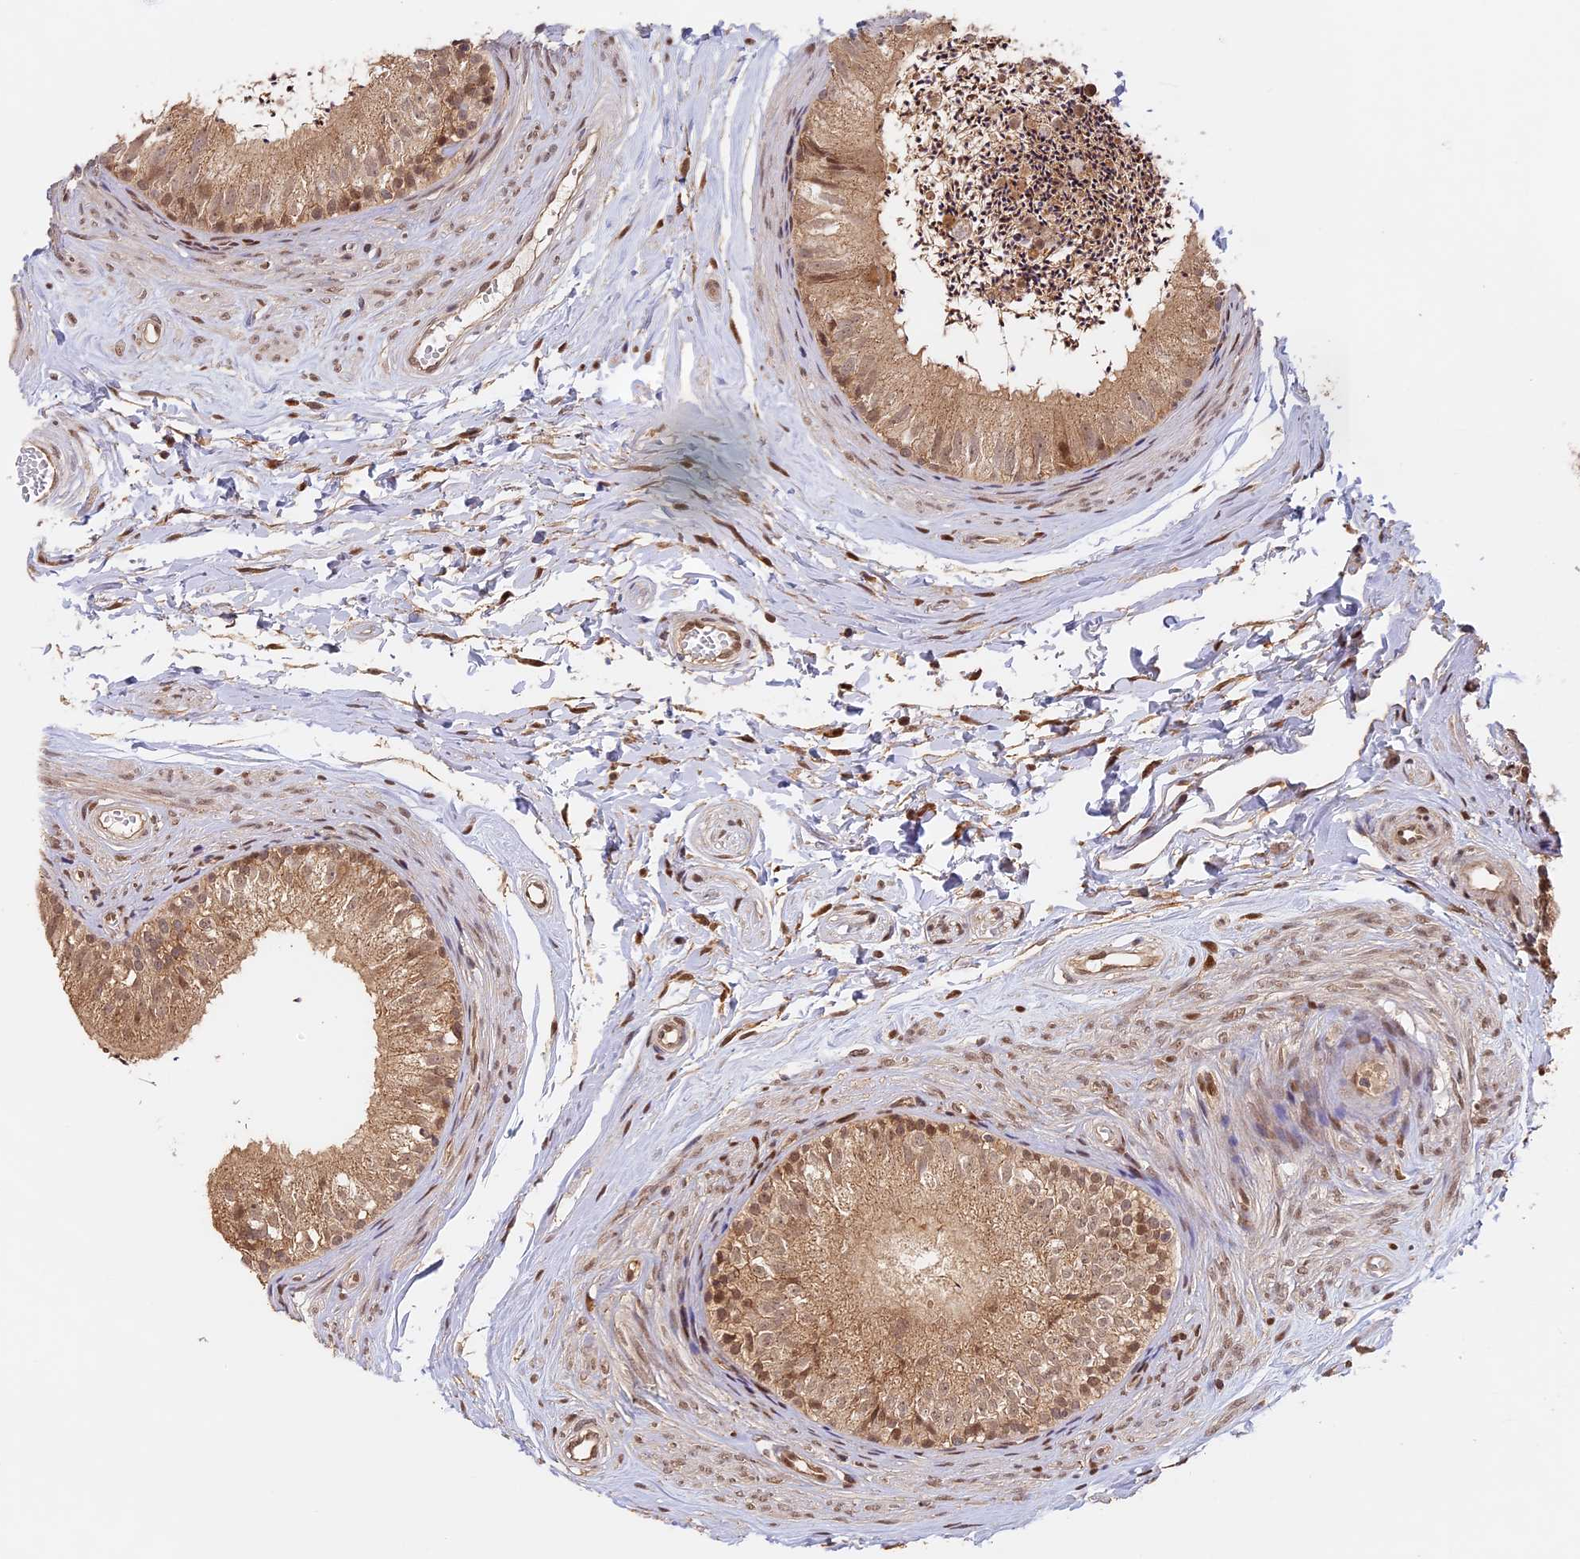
{"staining": {"intensity": "moderate", "quantity": ">75%", "location": "cytoplasmic/membranous,nuclear"}, "tissue": "epididymis", "cell_type": "Glandular cells", "image_type": "normal", "snomed": [{"axis": "morphology", "description": "Normal tissue, NOS"}, {"axis": "topography", "description": "Epididymis"}], "caption": "Unremarkable epididymis shows moderate cytoplasmic/membranous,nuclear expression in approximately >75% of glandular cells.", "gene": "MYBL2", "patient": {"sex": "male", "age": 56}}